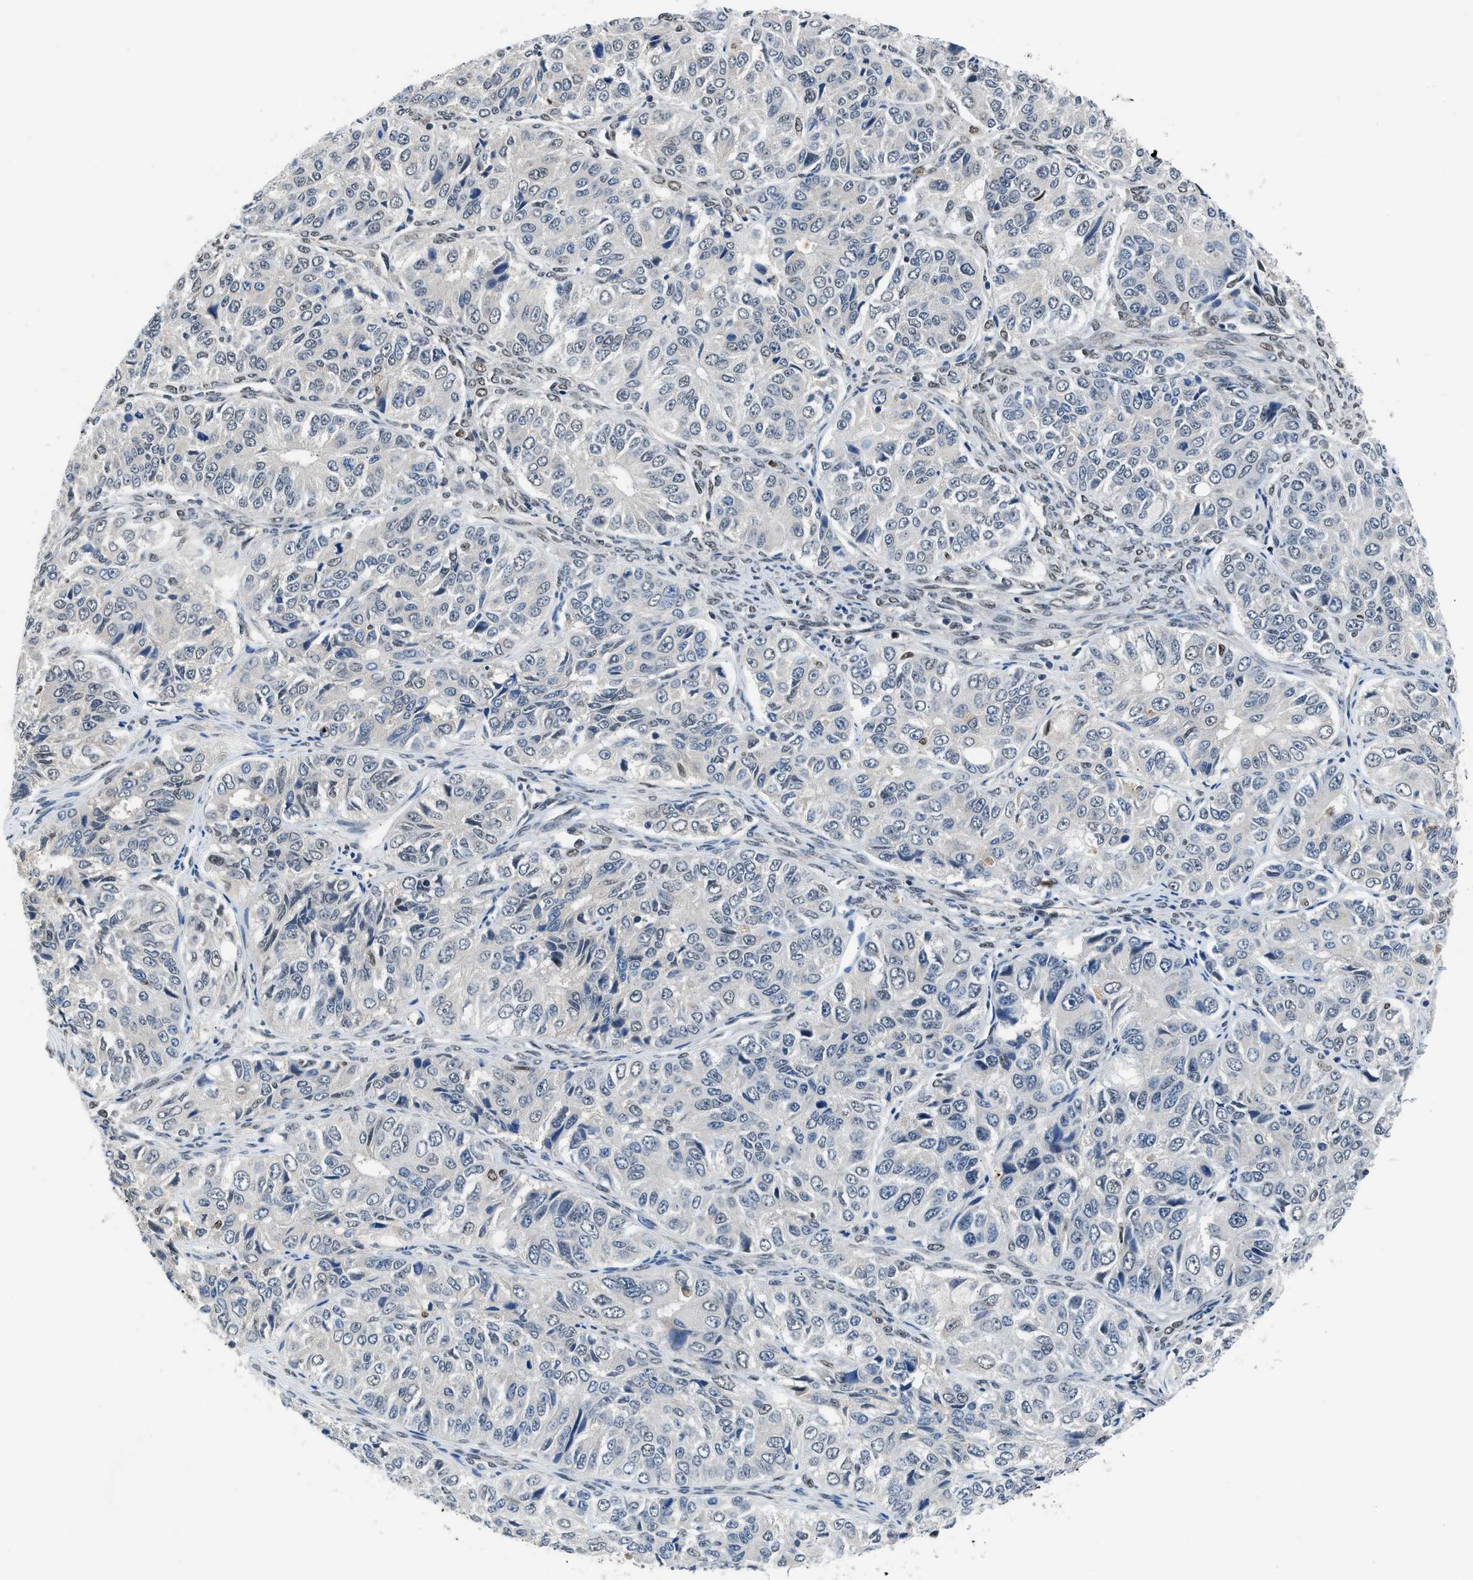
{"staining": {"intensity": "negative", "quantity": "none", "location": "none"}, "tissue": "ovarian cancer", "cell_type": "Tumor cells", "image_type": "cancer", "snomed": [{"axis": "morphology", "description": "Carcinoma, endometroid"}, {"axis": "topography", "description": "Ovary"}], "caption": "This is an immunohistochemistry (IHC) photomicrograph of ovarian cancer (endometroid carcinoma). There is no expression in tumor cells.", "gene": "ALX1", "patient": {"sex": "female", "age": 51}}